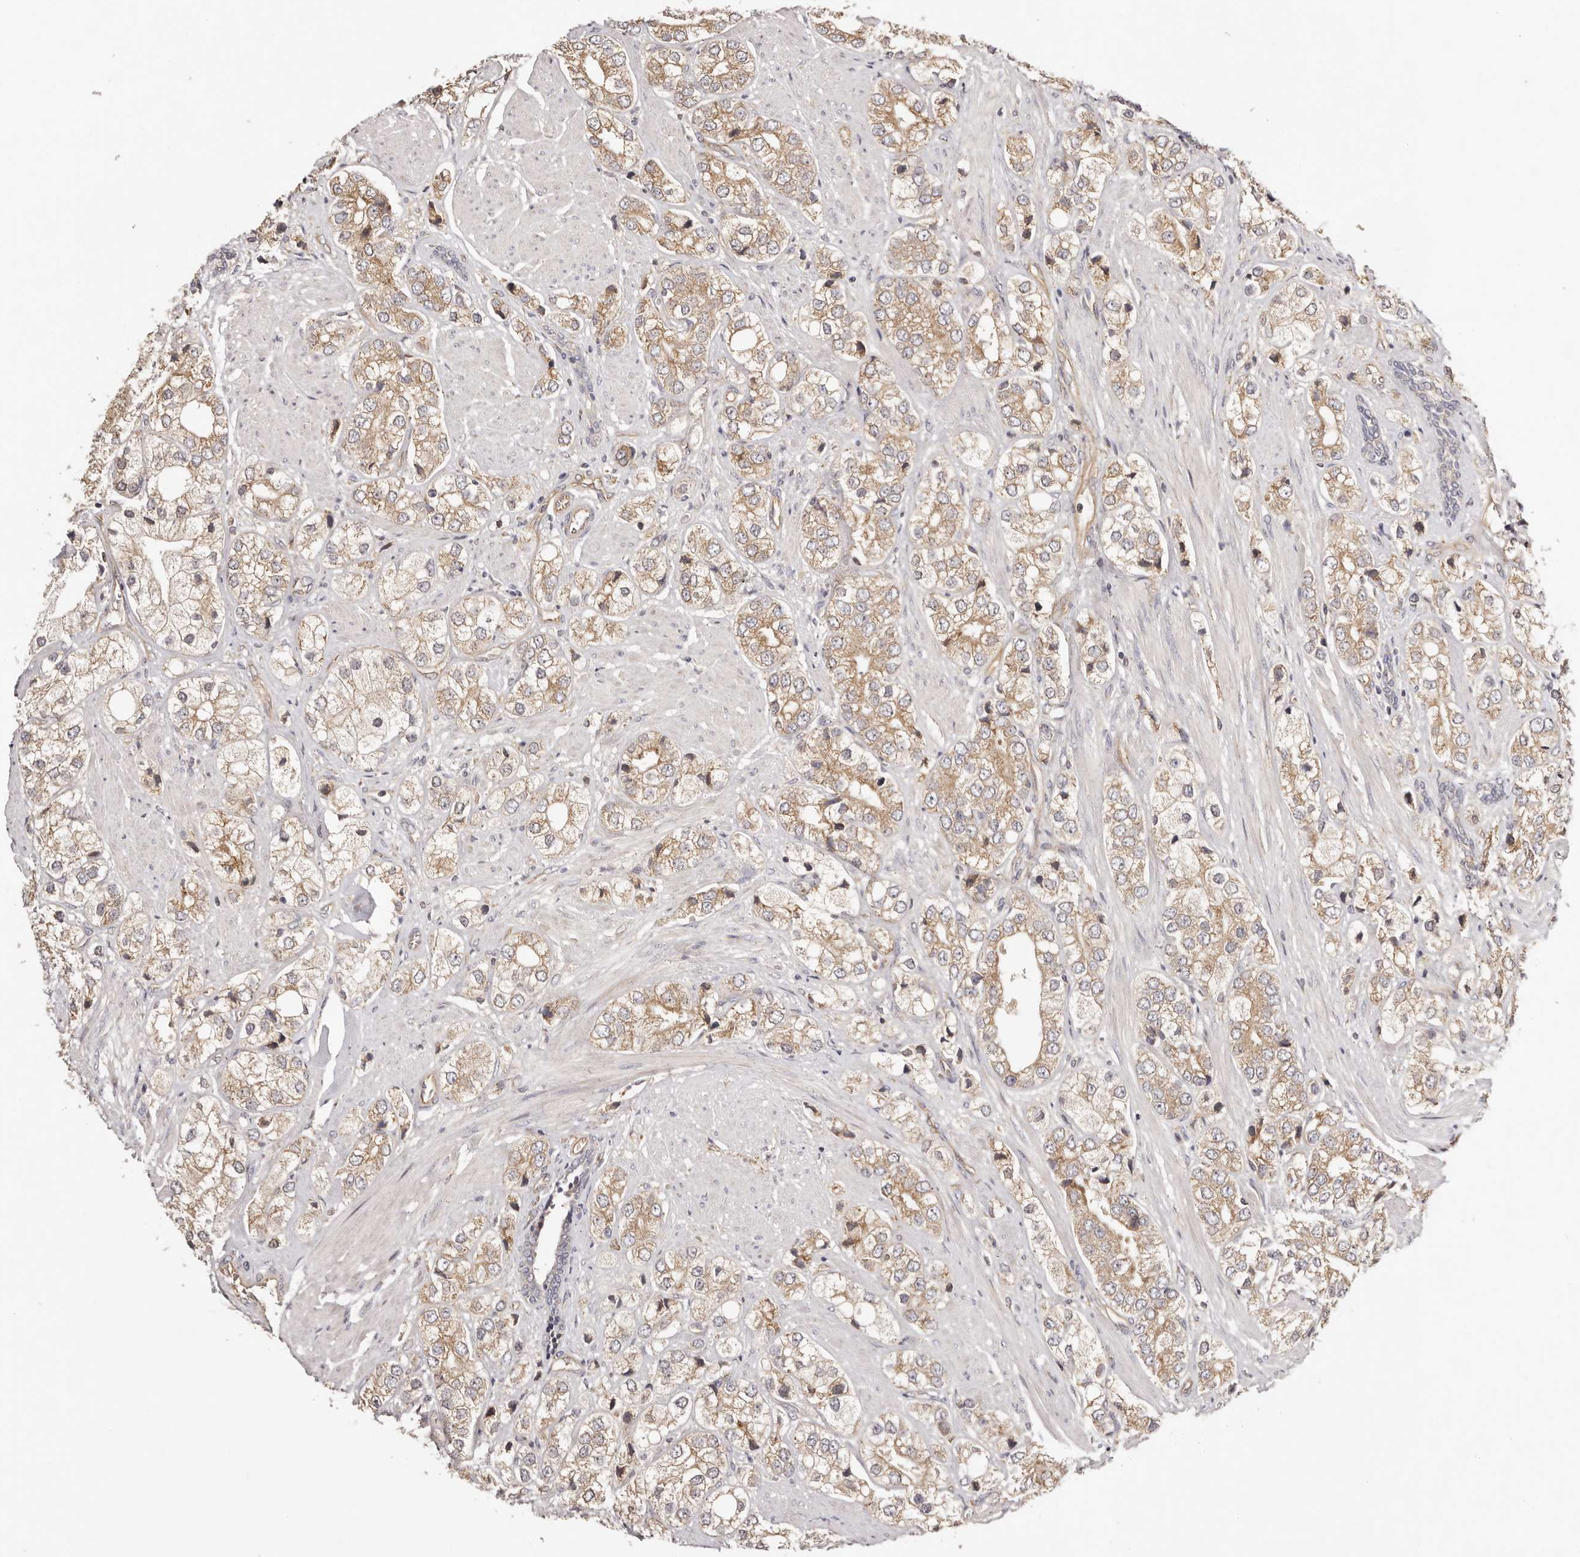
{"staining": {"intensity": "weak", "quantity": ">75%", "location": "cytoplasmic/membranous"}, "tissue": "prostate cancer", "cell_type": "Tumor cells", "image_type": "cancer", "snomed": [{"axis": "morphology", "description": "Adenocarcinoma, High grade"}, {"axis": "topography", "description": "Prostate"}], "caption": "Immunohistochemistry (IHC) image of neoplastic tissue: human prostate cancer (high-grade adenocarcinoma) stained using immunohistochemistry (IHC) exhibits low levels of weak protein expression localized specifically in the cytoplasmic/membranous of tumor cells, appearing as a cytoplasmic/membranous brown color.", "gene": "UBR2", "patient": {"sex": "male", "age": 50}}